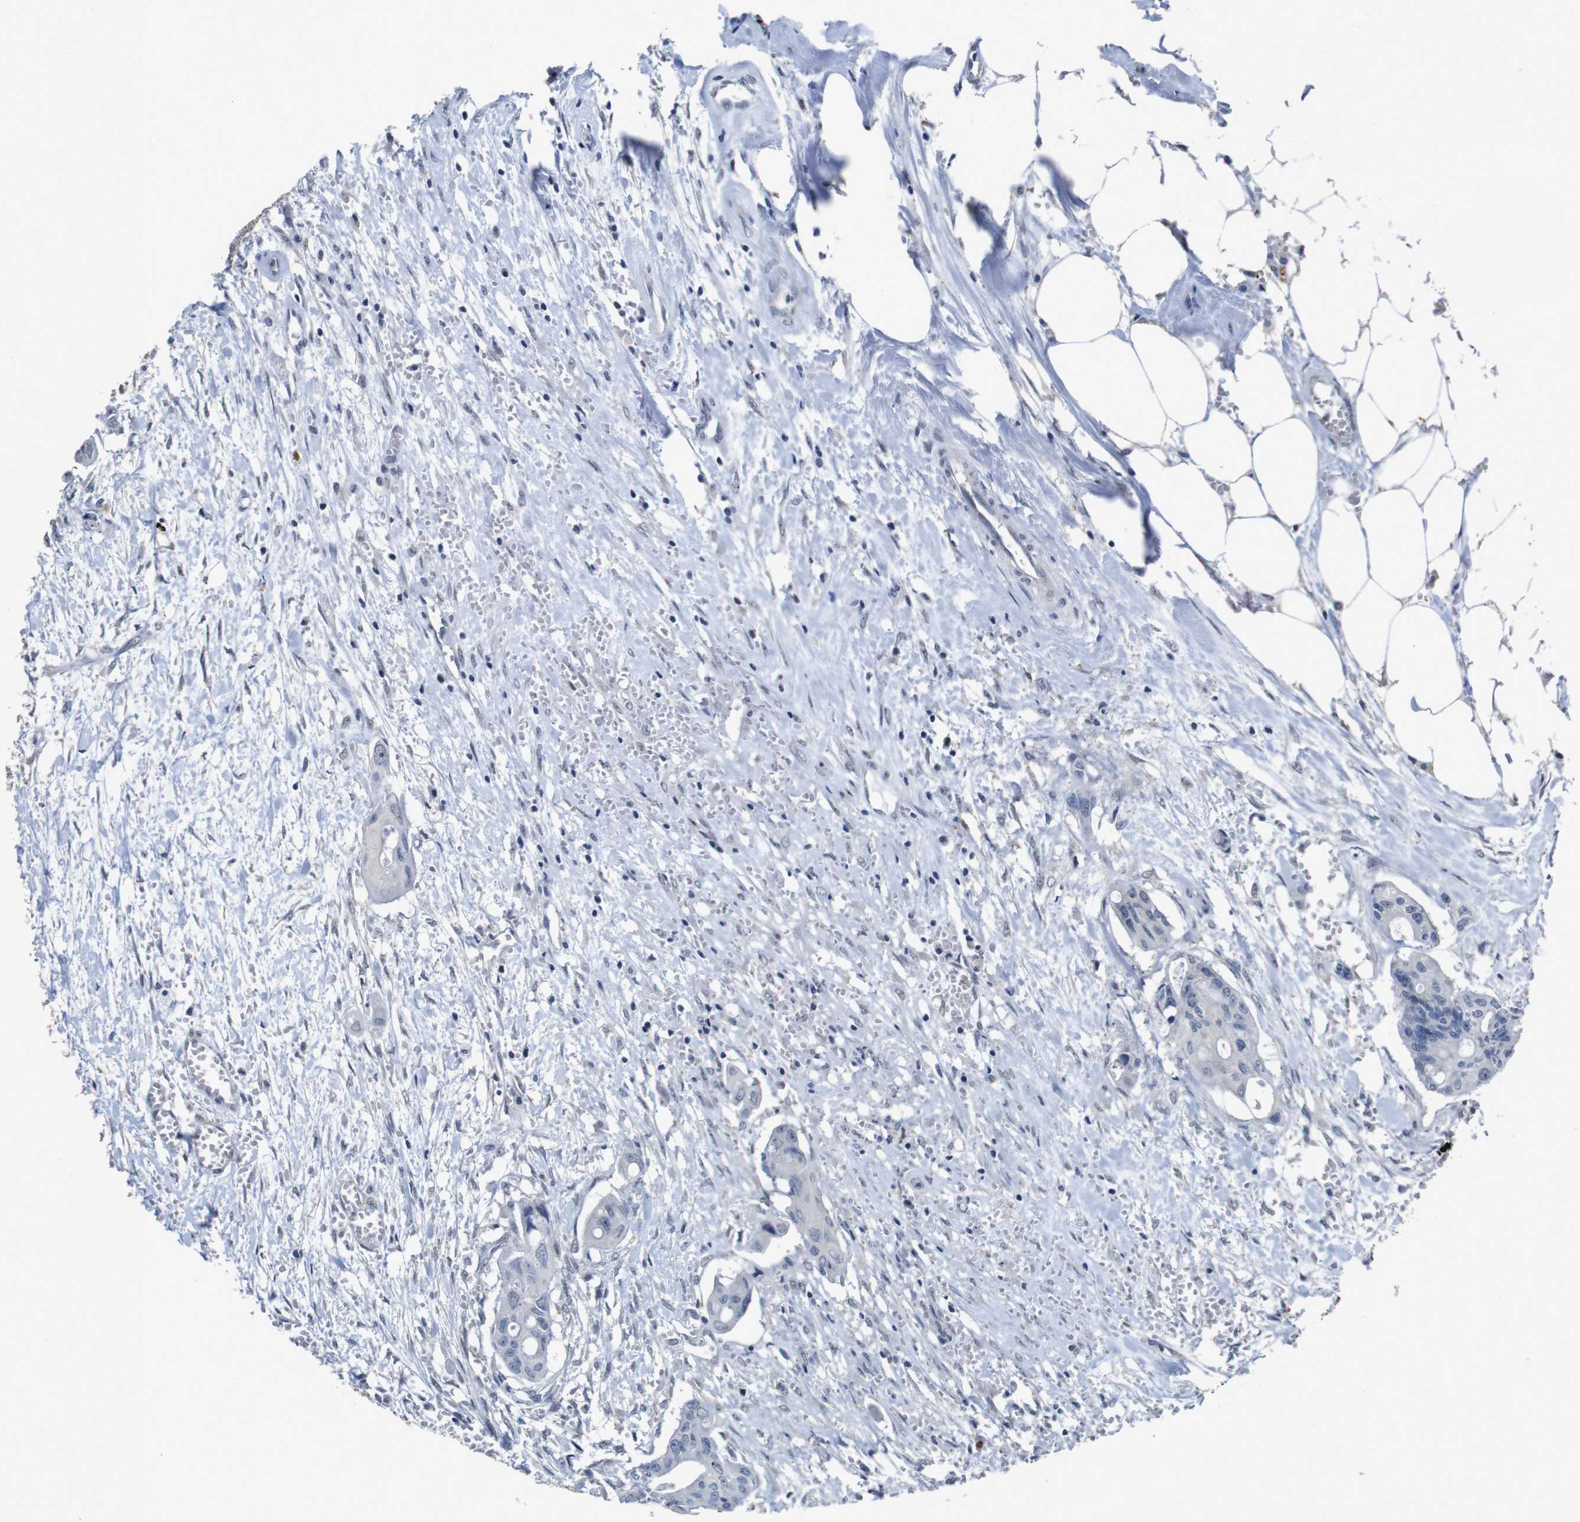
{"staining": {"intensity": "negative", "quantity": "none", "location": "none"}, "tissue": "colorectal cancer", "cell_type": "Tumor cells", "image_type": "cancer", "snomed": [{"axis": "morphology", "description": "Adenocarcinoma, NOS"}, {"axis": "topography", "description": "Colon"}], "caption": "Tumor cells are negative for brown protein staining in adenocarcinoma (colorectal).", "gene": "AKT3", "patient": {"sex": "female", "age": 57}}